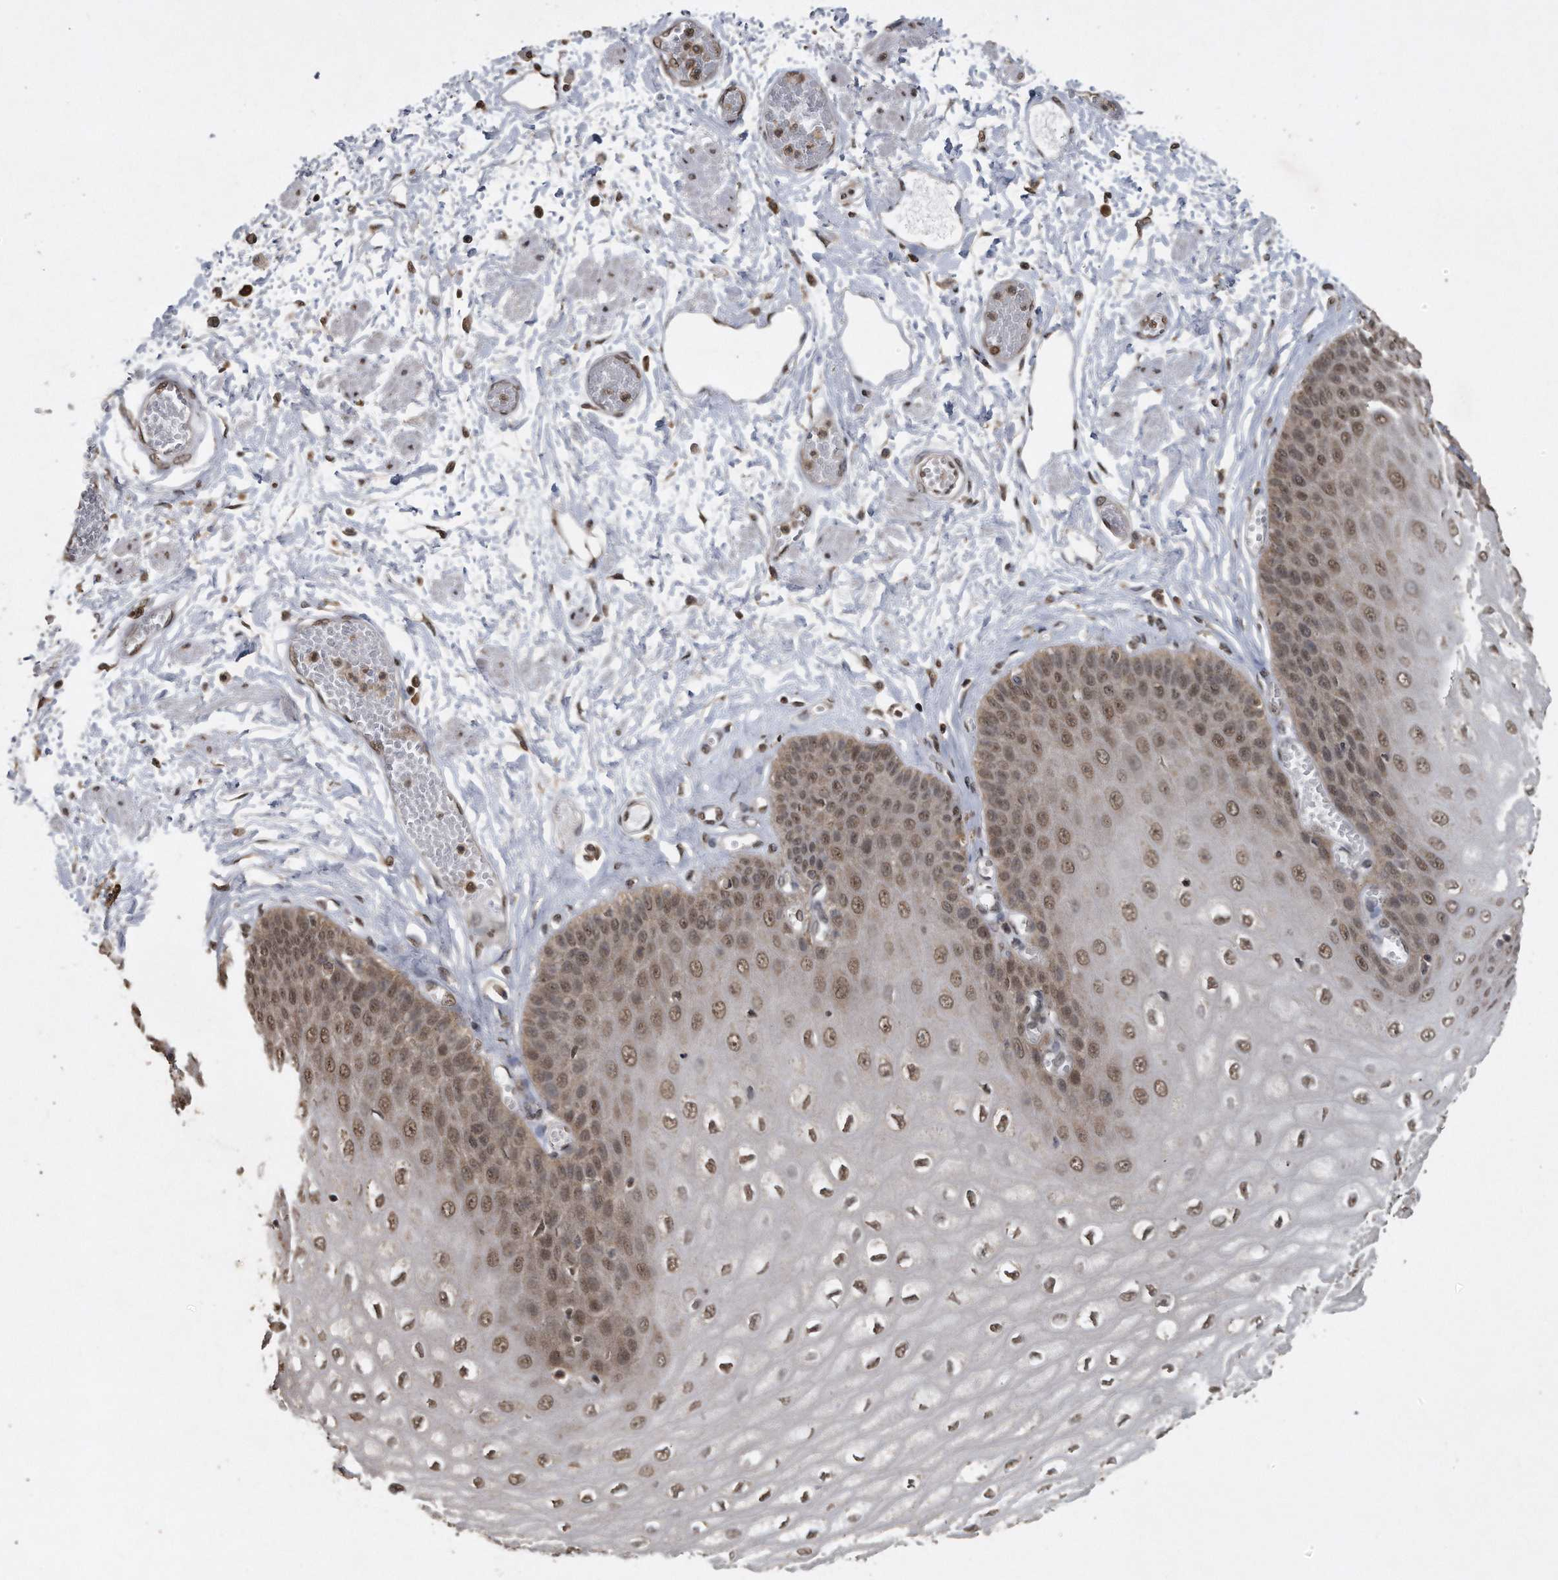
{"staining": {"intensity": "moderate", "quantity": ">75%", "location": "nuclear"}, "tissue": "esophagus", "cell_type": "Squamous epithelial cells", "image_type": "normal", "snomed": [{"axis": "morphology", "description": "Normal tissue, NOS"}, {"axis": "topography", "description": "Esophagus"}], "caption": "Approximately >75% of squamous epithelial cells in unremarkable esophagus exhibit moderate nuclear protein positivity as visualized by brown immunohistochemical staining.", "gene": "CRYZL1", "patient": {"sex": "male", "age": 60}}